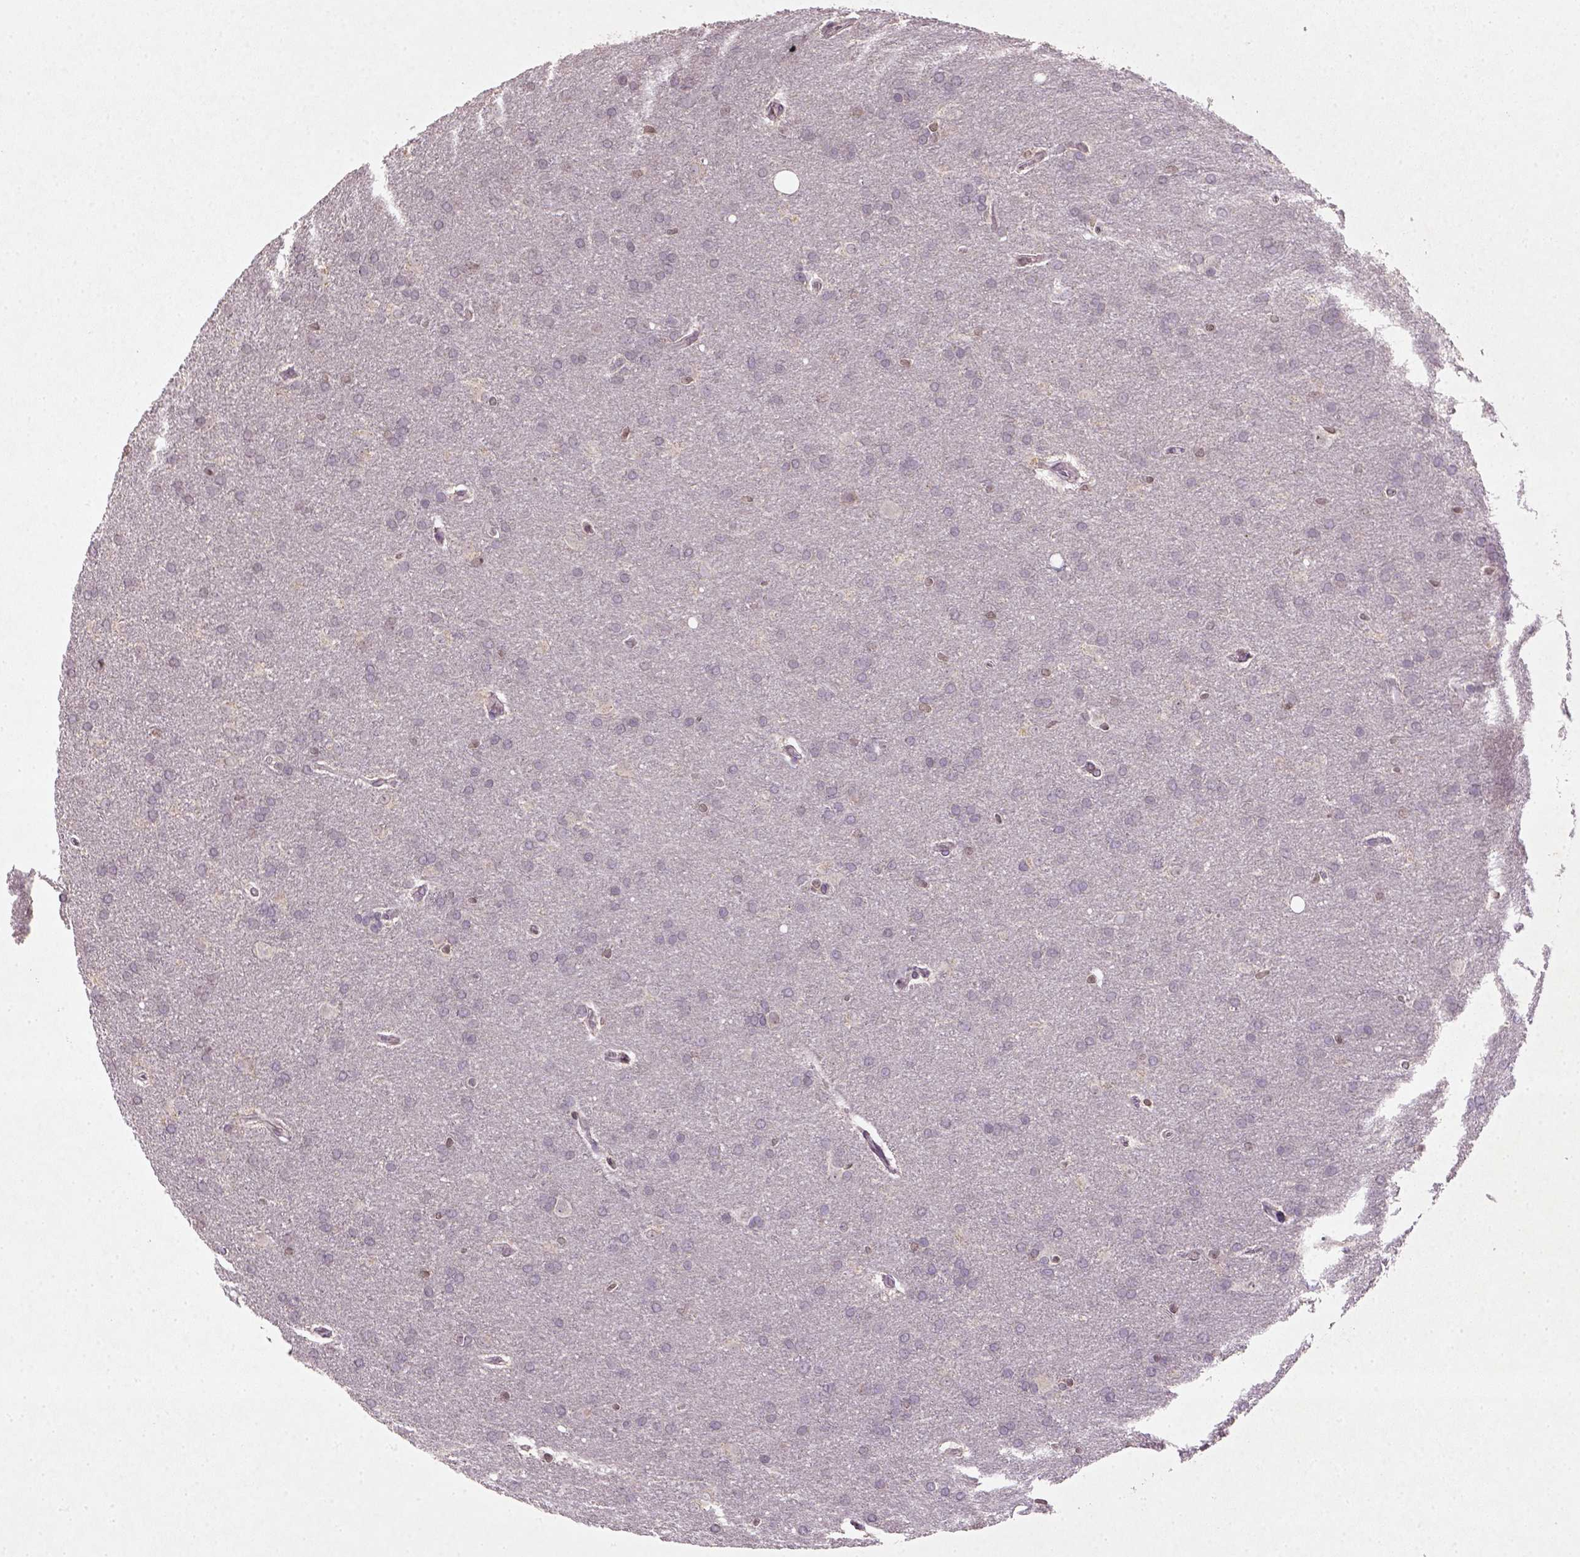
{"staining": {"intensity": "weak", "quantity": "<25%", "location": "nuclear"}, "tissue": "glioma", "cell_type": "Tumor cells", "image_type": "cancer", "snomed": [{"axis": "morphology", "description": "Glioma, malignant, Low grade"}, {"axis": "topography", "description": "Brain"}], "caption": "This is an immunohistochemistry (IHC) image of human malignant low-grade glioma. There is no positivity in tumor cells.", "gene": "NUDT3", "patient": {"sex": "female", "age": 32}}